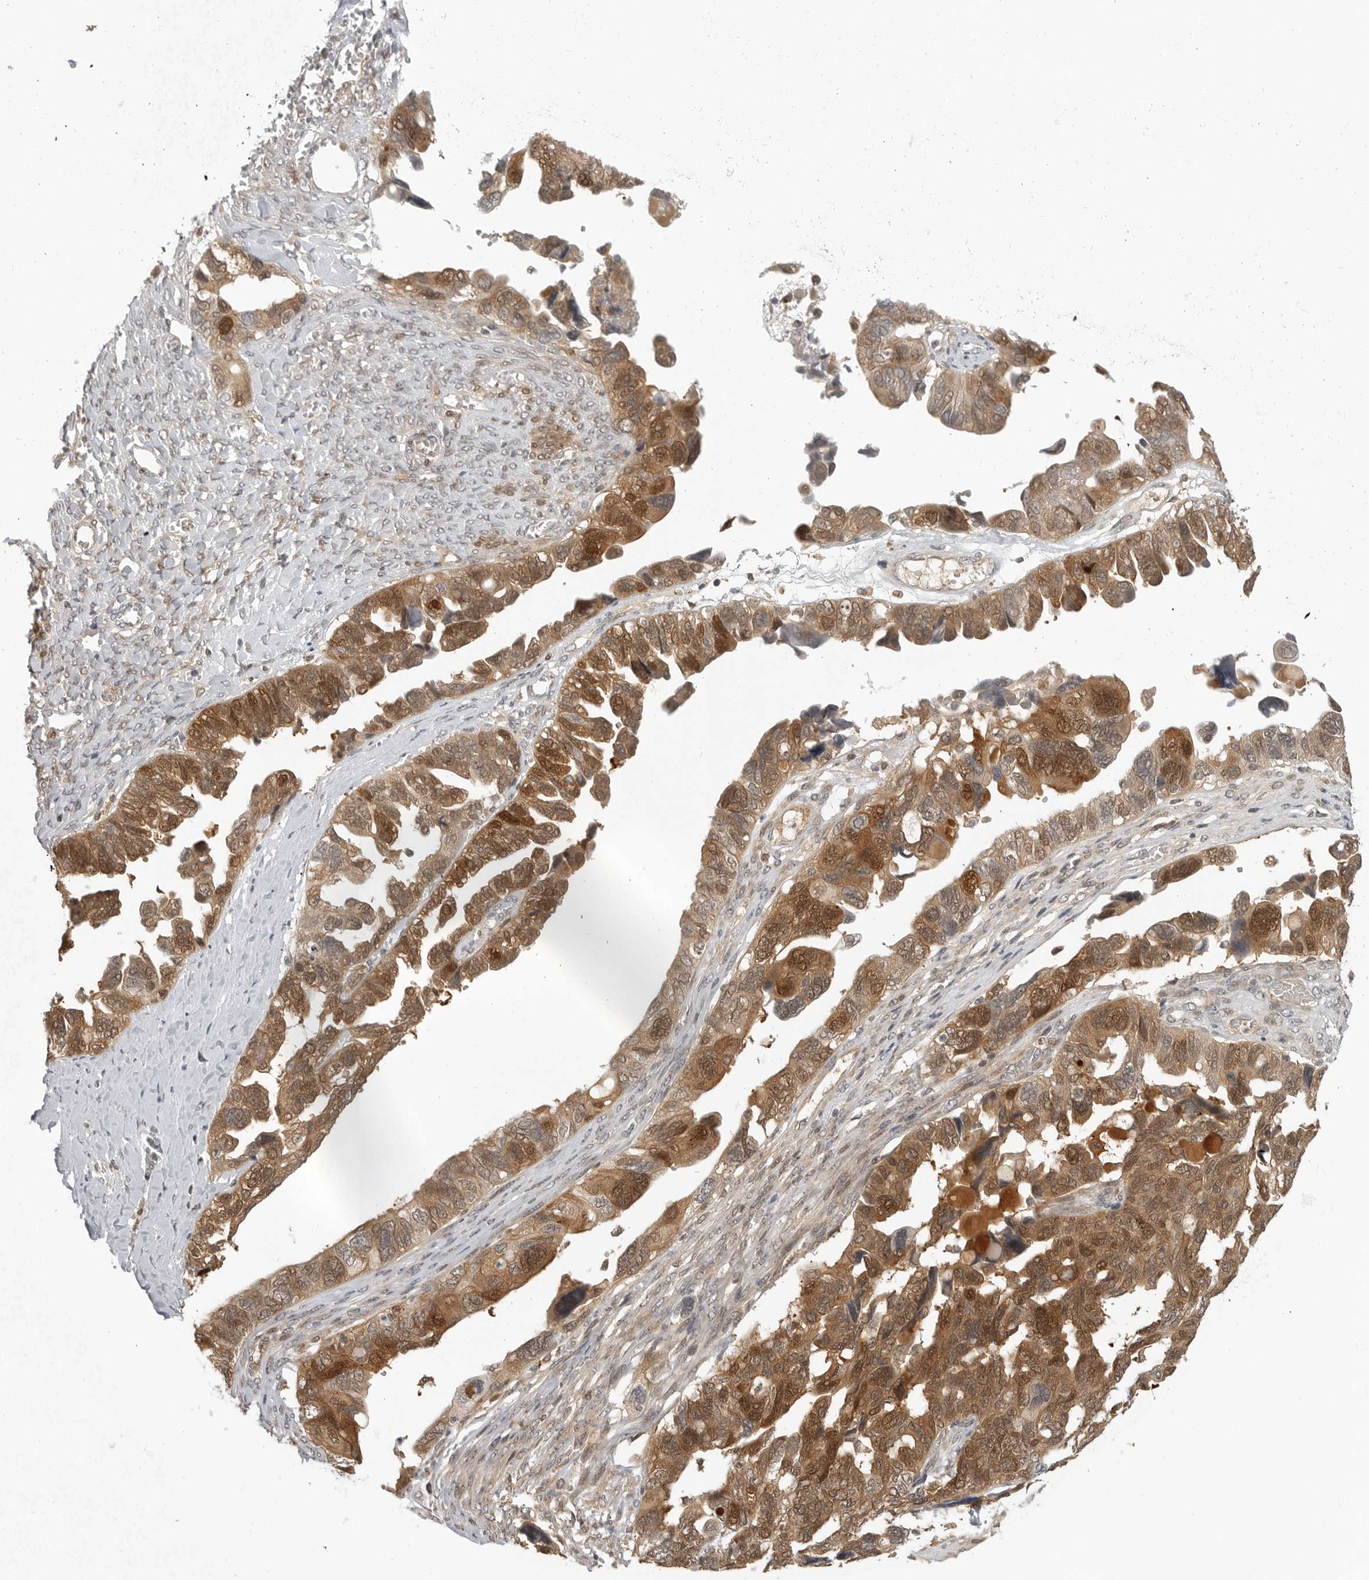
{"staining": {"intensity": "moderate", "quantity": ">75%", "location": "cytoplasmic/membranous,nuclear"}, "tissue": "ovarian cancer", "cell_type": "Tumor cells", "image_type": "cancer", "snomed": [{"axis": "morphology", "description": "Cystadenocarcinoma, serous, NOS"}, {"axis": "topography", "description": "Ovary"}], "caption": "This micrograph displays immunohistochemistry staining of ovarian cancer (serous cystadenocarcinoma), with medium moderate cytoplasmic/membranous and nuclear expression in about >75% of tumor cells.", "gene": "CTIF", "patient": {"sex": "female", "age": 79}}